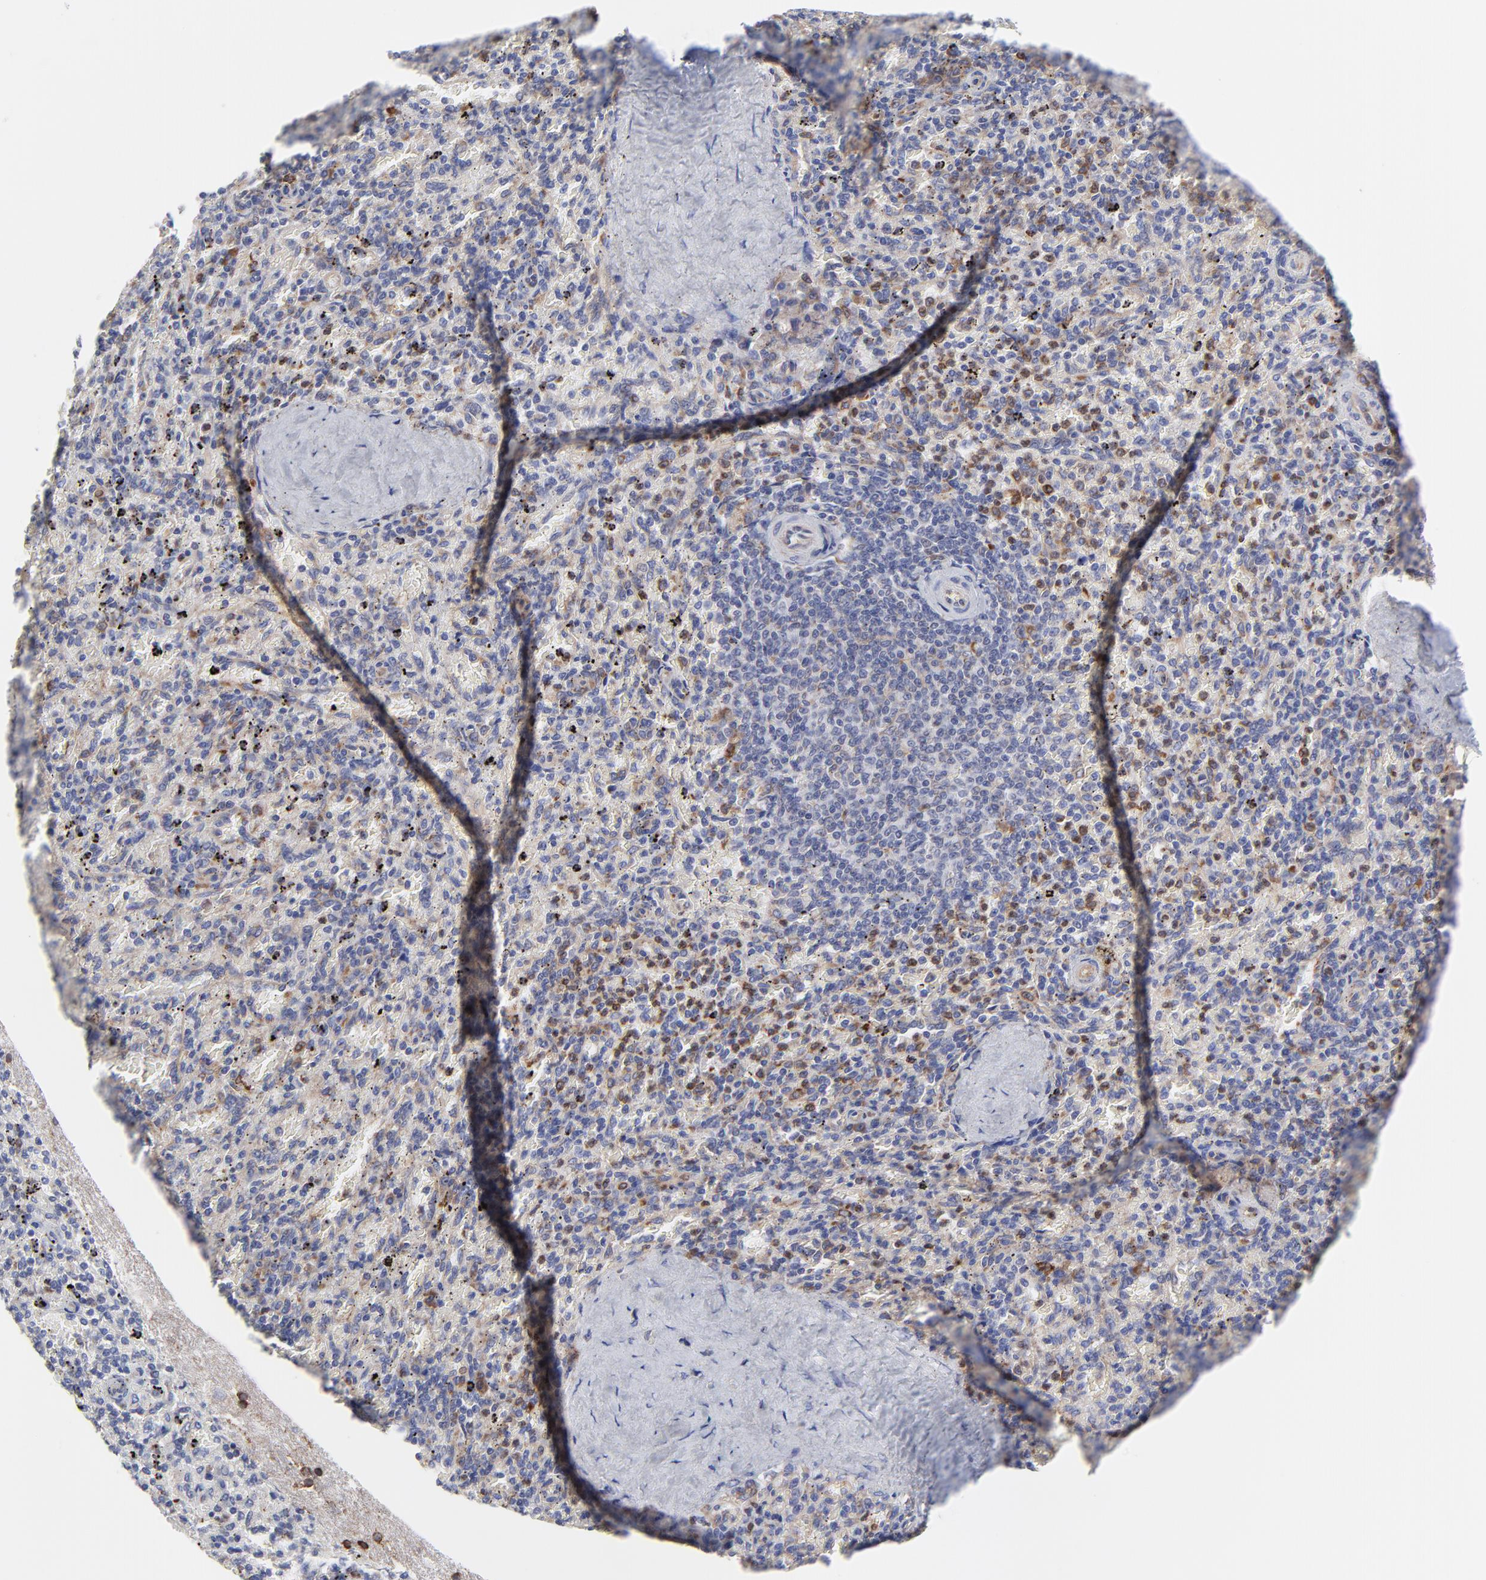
{"staining": {"intensity": "strong", "quantity": "<25%", "location": "cytoplasmic/membranous"}, "tissue": "spleen", "cell_type": "Cells in red pulp", "image_type": "normal", "snomed": [{"axis": "morphology", "description": "Normal tissue, NOS"}, {"axis": "topography", "description": "Spleen"}], "caption": "Brown immunohistochemical staining in benign spleen exhibits strong cytoplasmic/membranous positivity in approximately <25% of cells in red pulp. (Brightfield microscopy of DAB IHC at high magnification).", "gene": "MOSPD2", "patient": {"sex": "female", "age": 43}}